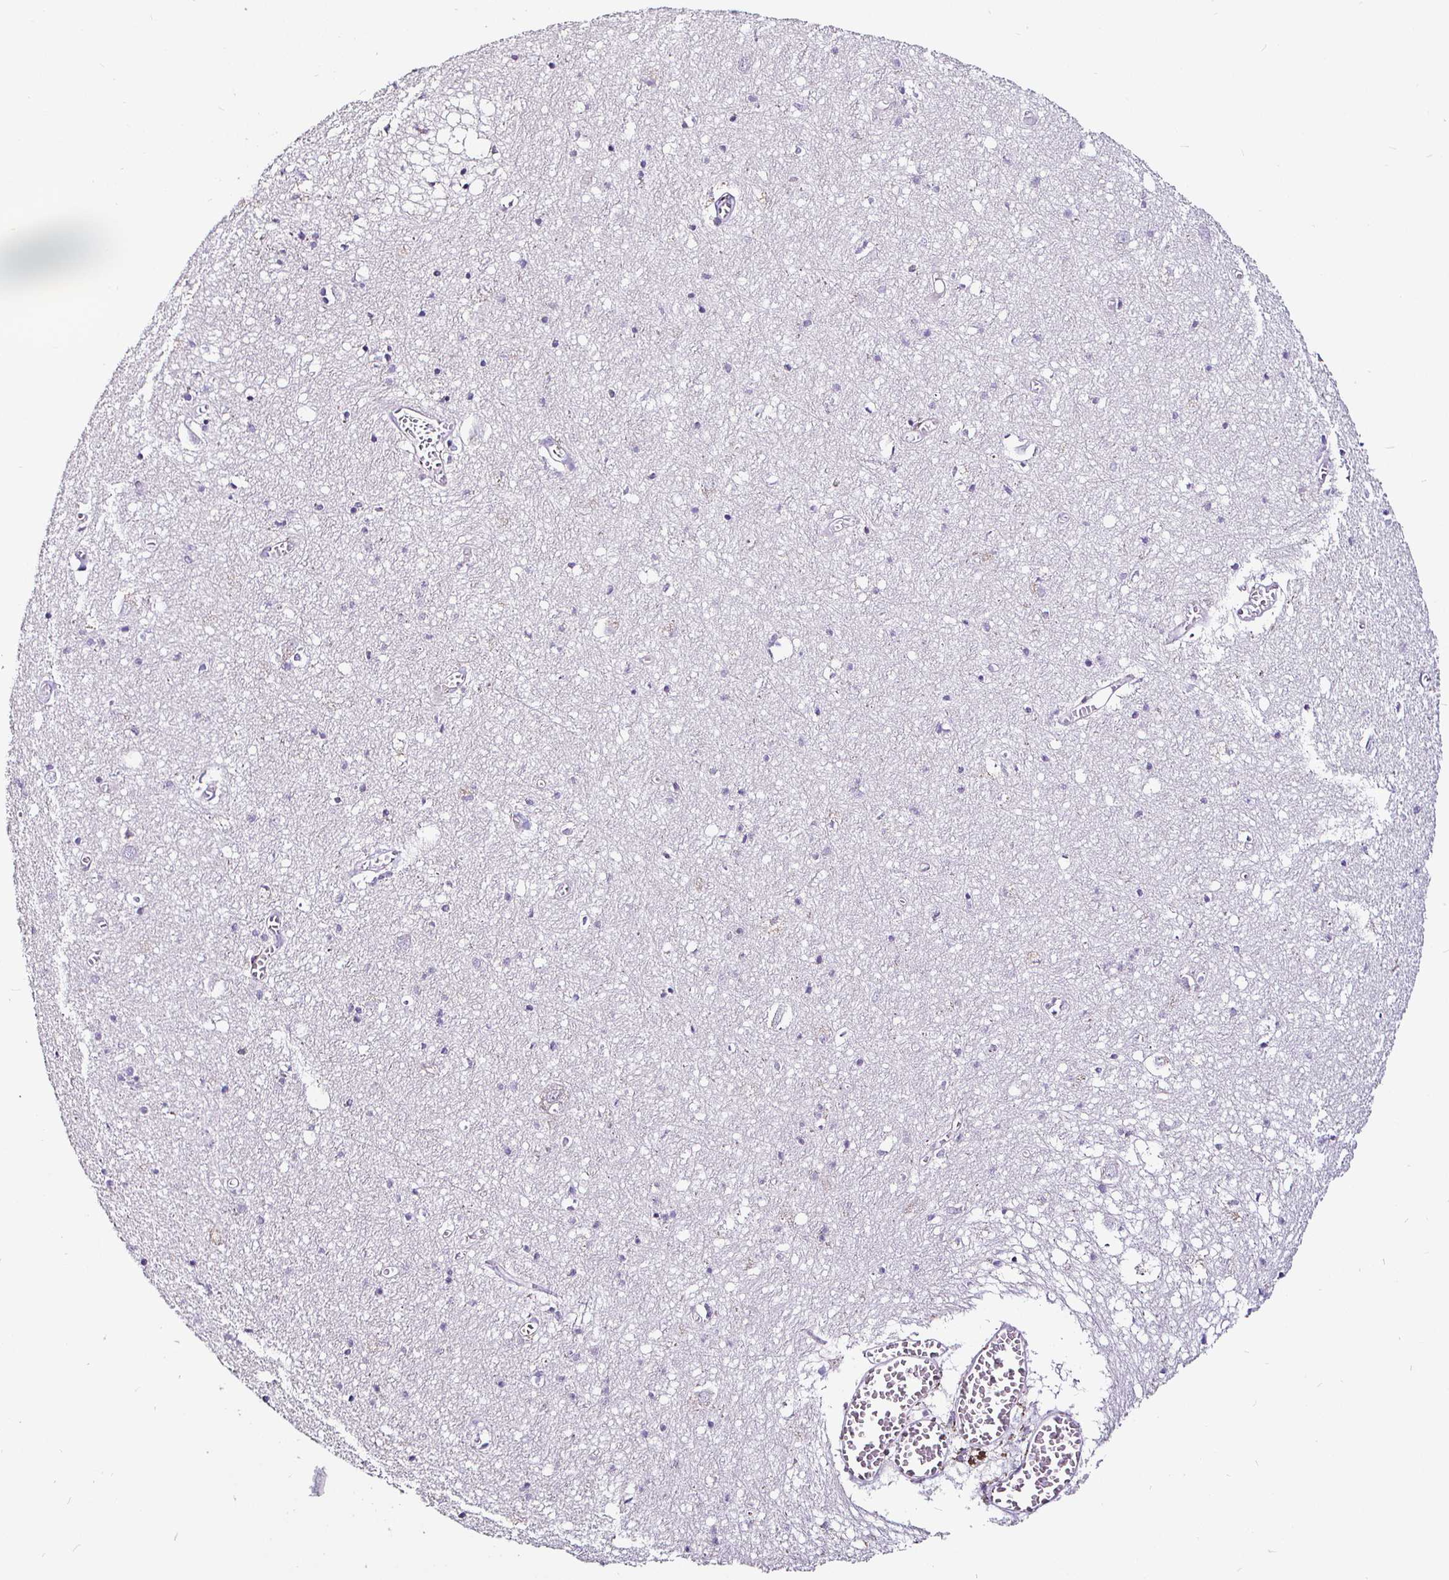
{"staining": {"intensity": "negative", "quantity": "none", "location": "none"}, "tissue": "cerebral cortex", "cell_type": "Endothelial cells", "image_type": "normal", "snomed": [{"axis": "morphology", "description": "Normal tissue, NOS"}, {"axis": "topography", "description": "Cerebral cortex"}], "caption": "There is no significant staining in endothelial cells of cerebral cortex. (DAB IHC with hematoxylin counter stain).", "gene": "P4HA2", "patient": {"sex": "male", "age": 70}}